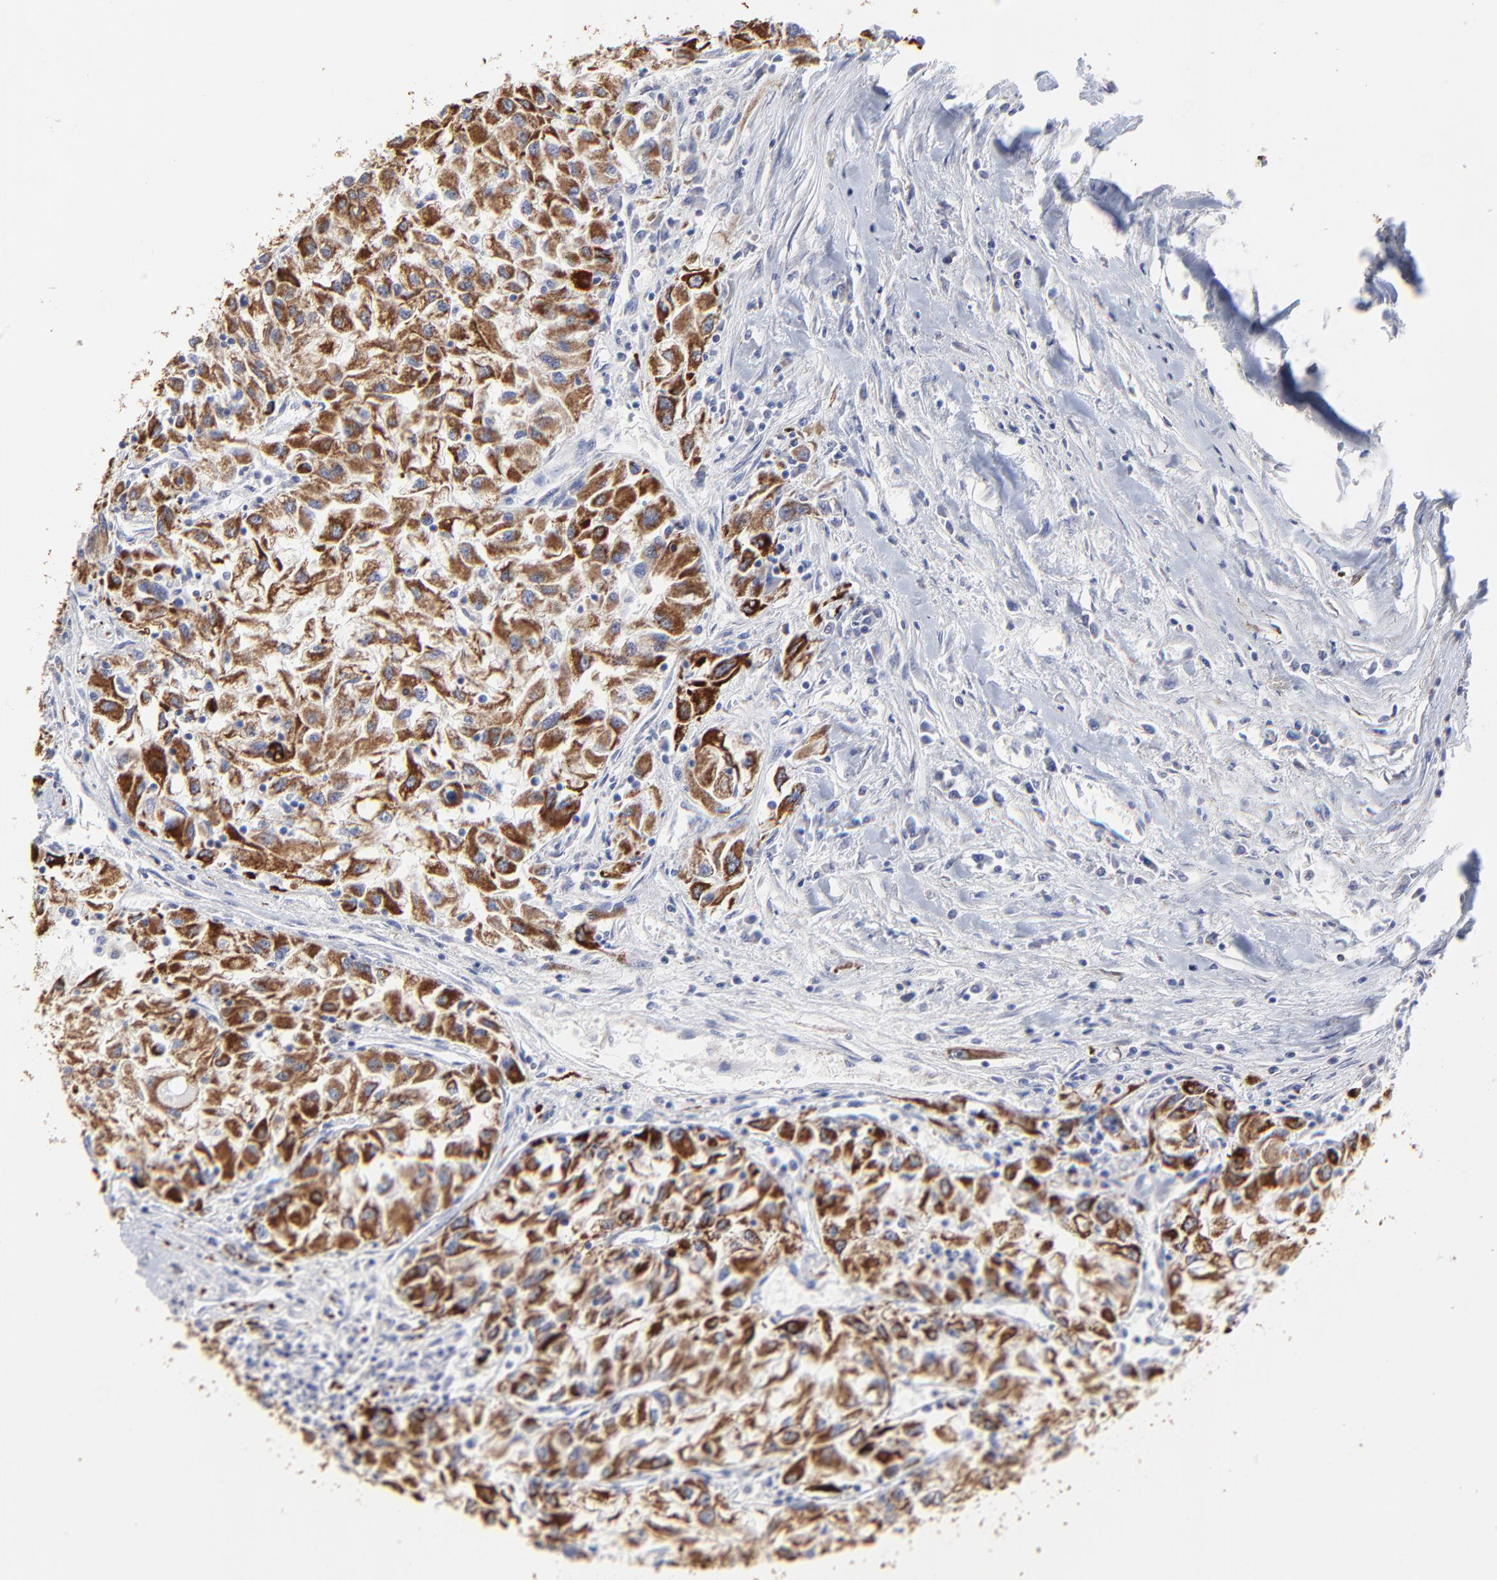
{"staining": {"intensity": "strong", "quantity": ">75%", "location": "cytoplasmic/membranous"}, "tissue": "renal cancer", "cell_type": "Tumor cells", "image_type": "cancer", "snomed": [{"axis": "morphology", "description": "Adenocarcinoma, NOS"}, {"axis": "topography", "description": "Kidney"}], "caption": "Protein analysis of renal adenocarcinoma tissue shows strong cytoplasmic/membranous positivity in approximately >75% of tumor cells.", "gene": "PINK1", "patient": {"sex": "male", "age": 59}}